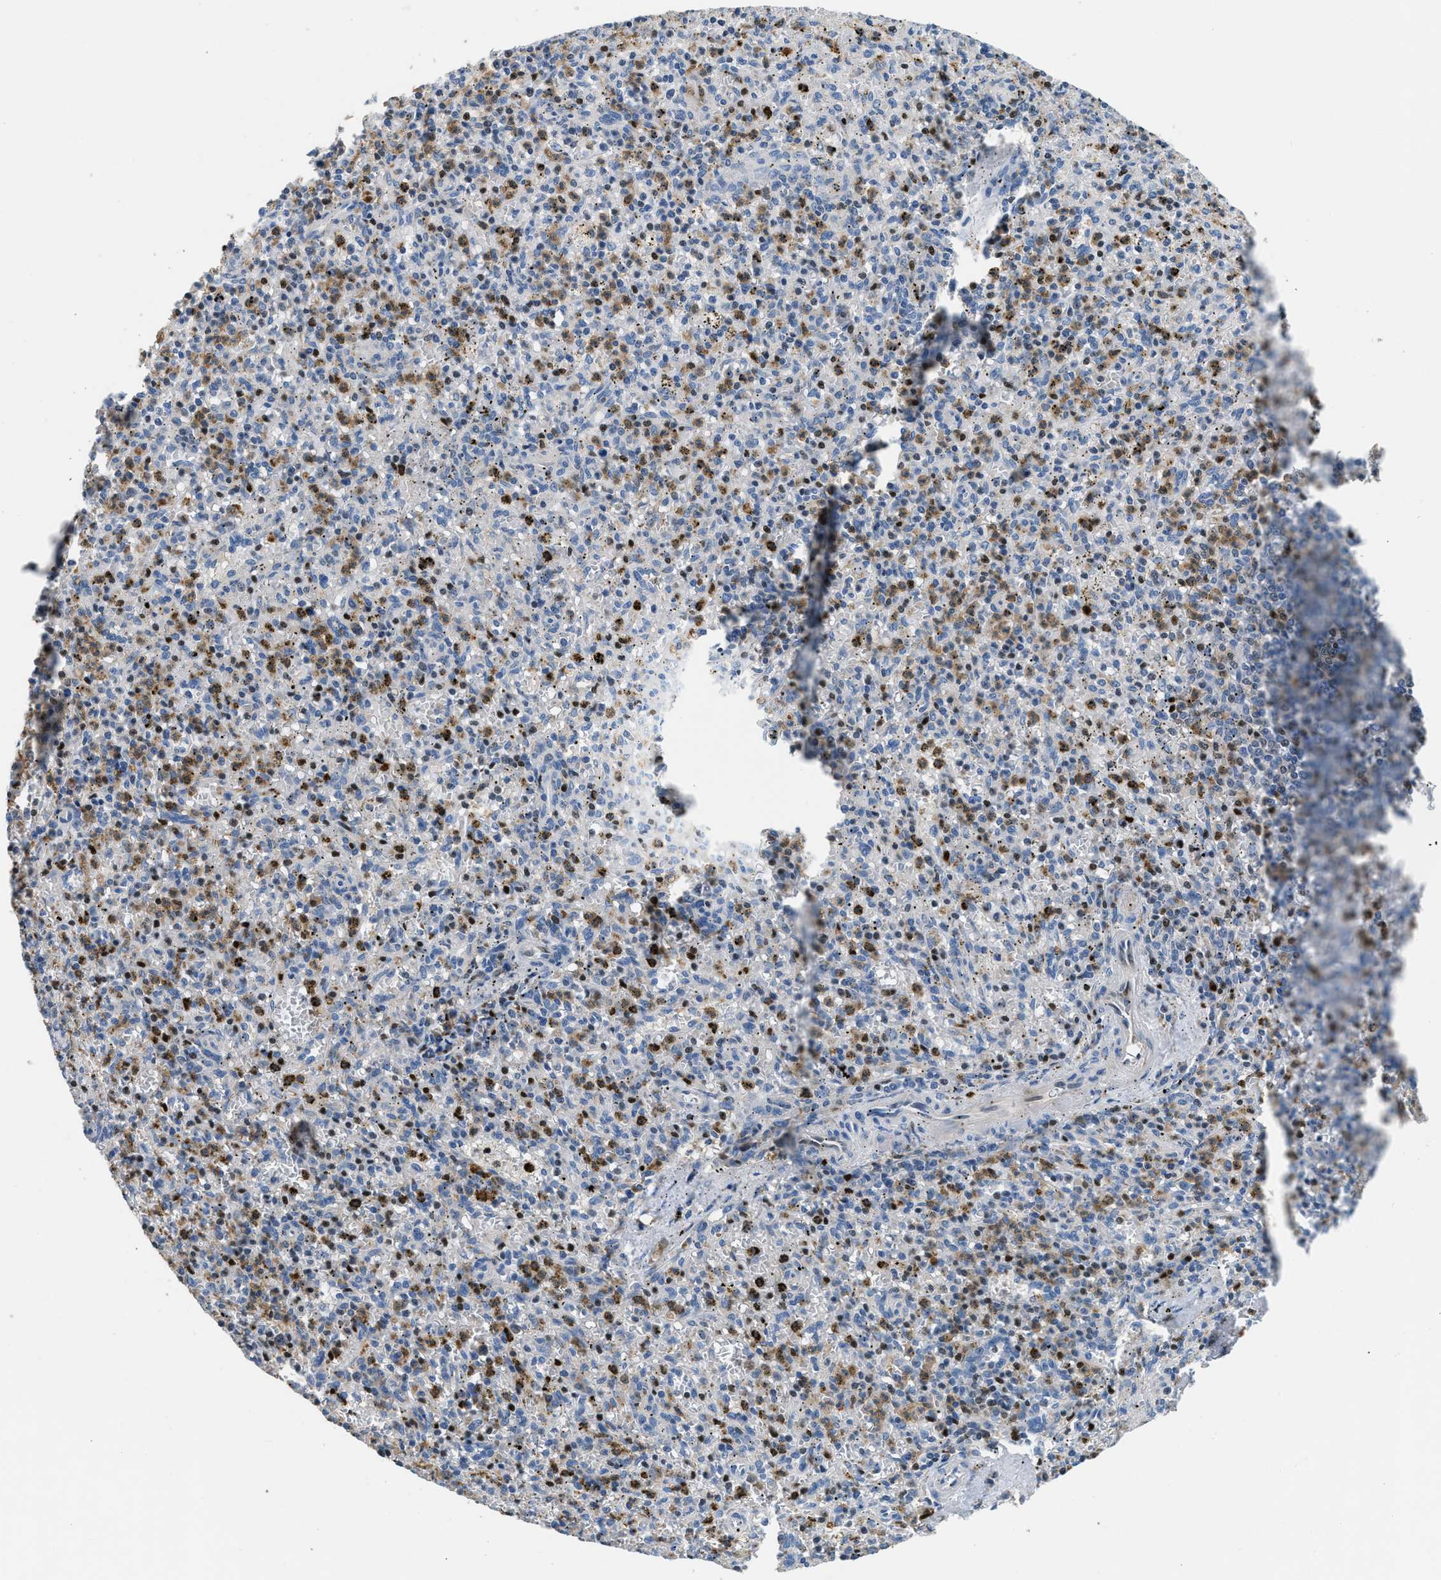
{"staining": {"intensity": "moderate", "quantity": "25%-75%", "location": "cytoplasmic/membranous,nuclear"}, "tissue": "spleen", "cell_type": "Cells in red pulp", "image_type": "normal", "snomed": [{"axis": "morphology", "description": "Normal tissue, NOS"}, {"axis": "topography", "description": "Spleen"}], "caption": "Immunohistochemical staining of benign spleen exhibits medium levels of moderate cytoplasmic/membranous,nuclear staining in about 25%-75% of cells in red pulp. Immunohistochemistry stains the protein of interest in brown and the nuclei are stained blue.", "gene": "TOX", "patient": {"sex": "male", "age": 72}}